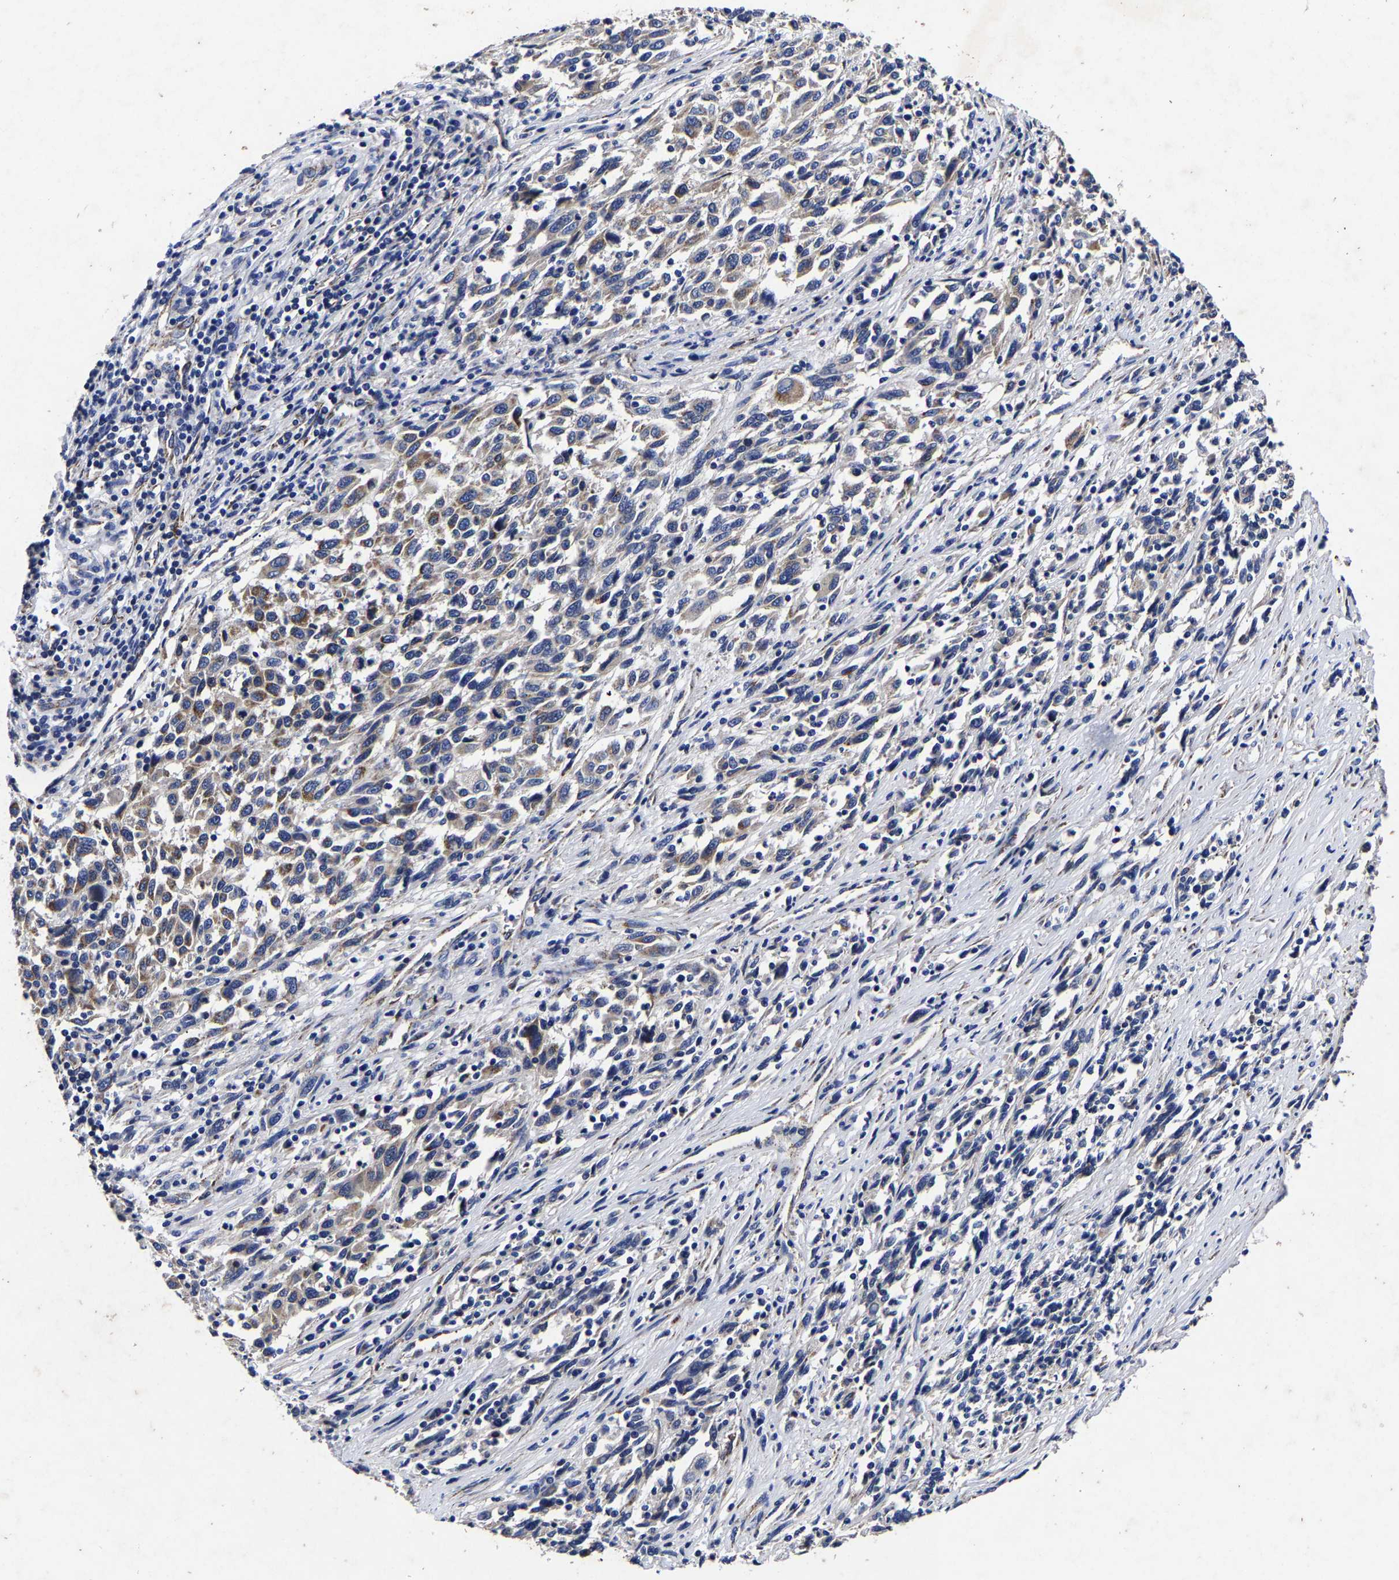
{"staining": {"intensity": "moderate", "quantity": "<25%", "location": "cytoplasmic/membranous"}, "tissue": "melanoma", "cell_type": "Tumor cells", "image_type": "cancer", "snomed": [{"axis": "morphology", "description": "Malignant melanoma, Metastatic site"}, {"axis": "topography", "description": "Lymph node"}], "caption": "Brown immunohistochemical staining in malignant melanoma (metastatic site) exhibits moderate cytoplasmic/membranous expression in about <25% of tumor cells.", "gene": "AASS", "patient": {"sex": "male", "age": 61}}